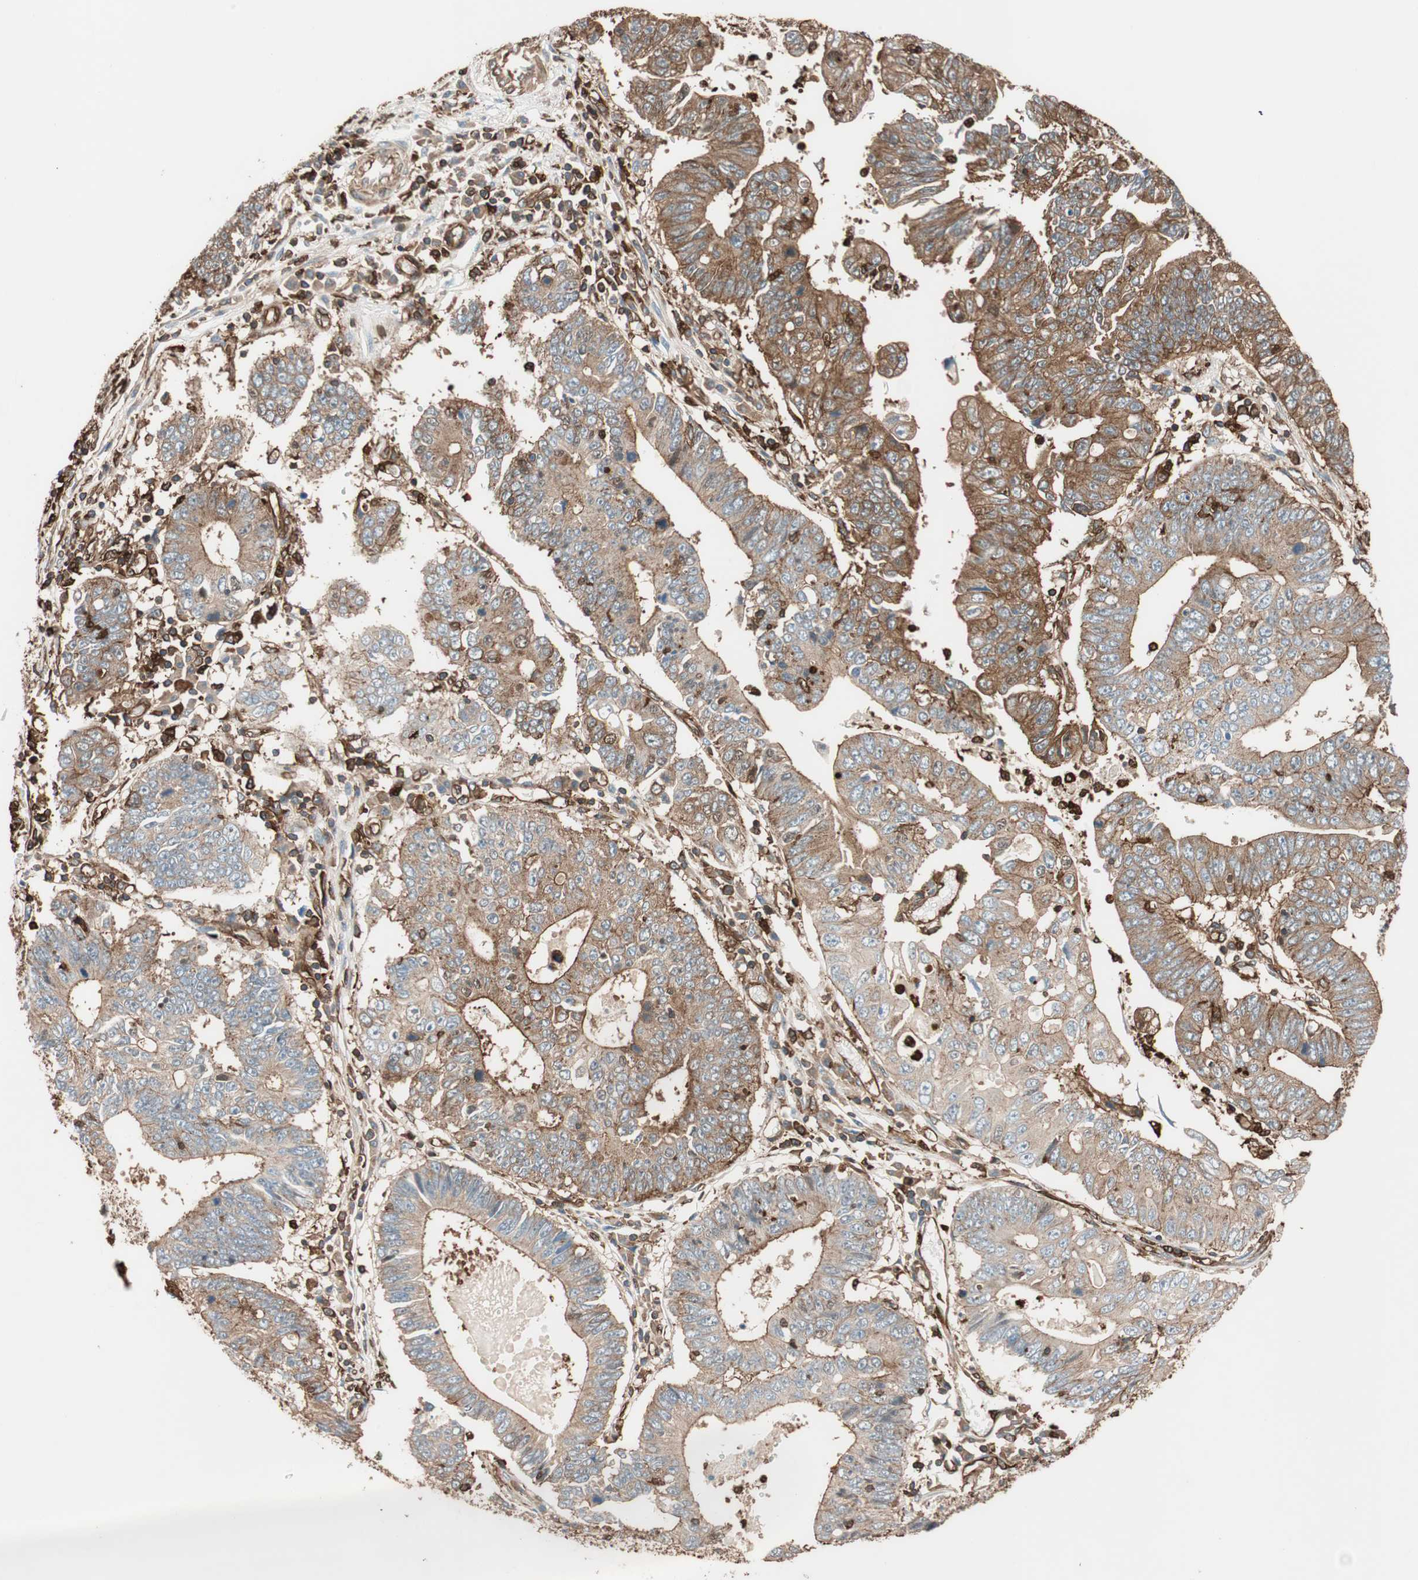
{"staining": {"intensity": "moderate", "quantity": ">75%", "location": "cytoplasmic/membranous"}, "tissue": "stomach cancer", "cell_type": "Tumor cells", "image_type": "cancer", "snomed": [{"axis": "morphology", "description": "Adenocarcinoma, NOS"}, {"axis": "topography", "description": "Stomach"}], "caption": "IHC (DAB) staining of human adenocarcinoma (stomach) shows moderate cytoplasmic/membranous protein staining in approximately >75% of tumor cells.", "gene": "VASP", "patient": {"sex": "male", "age": 59}}